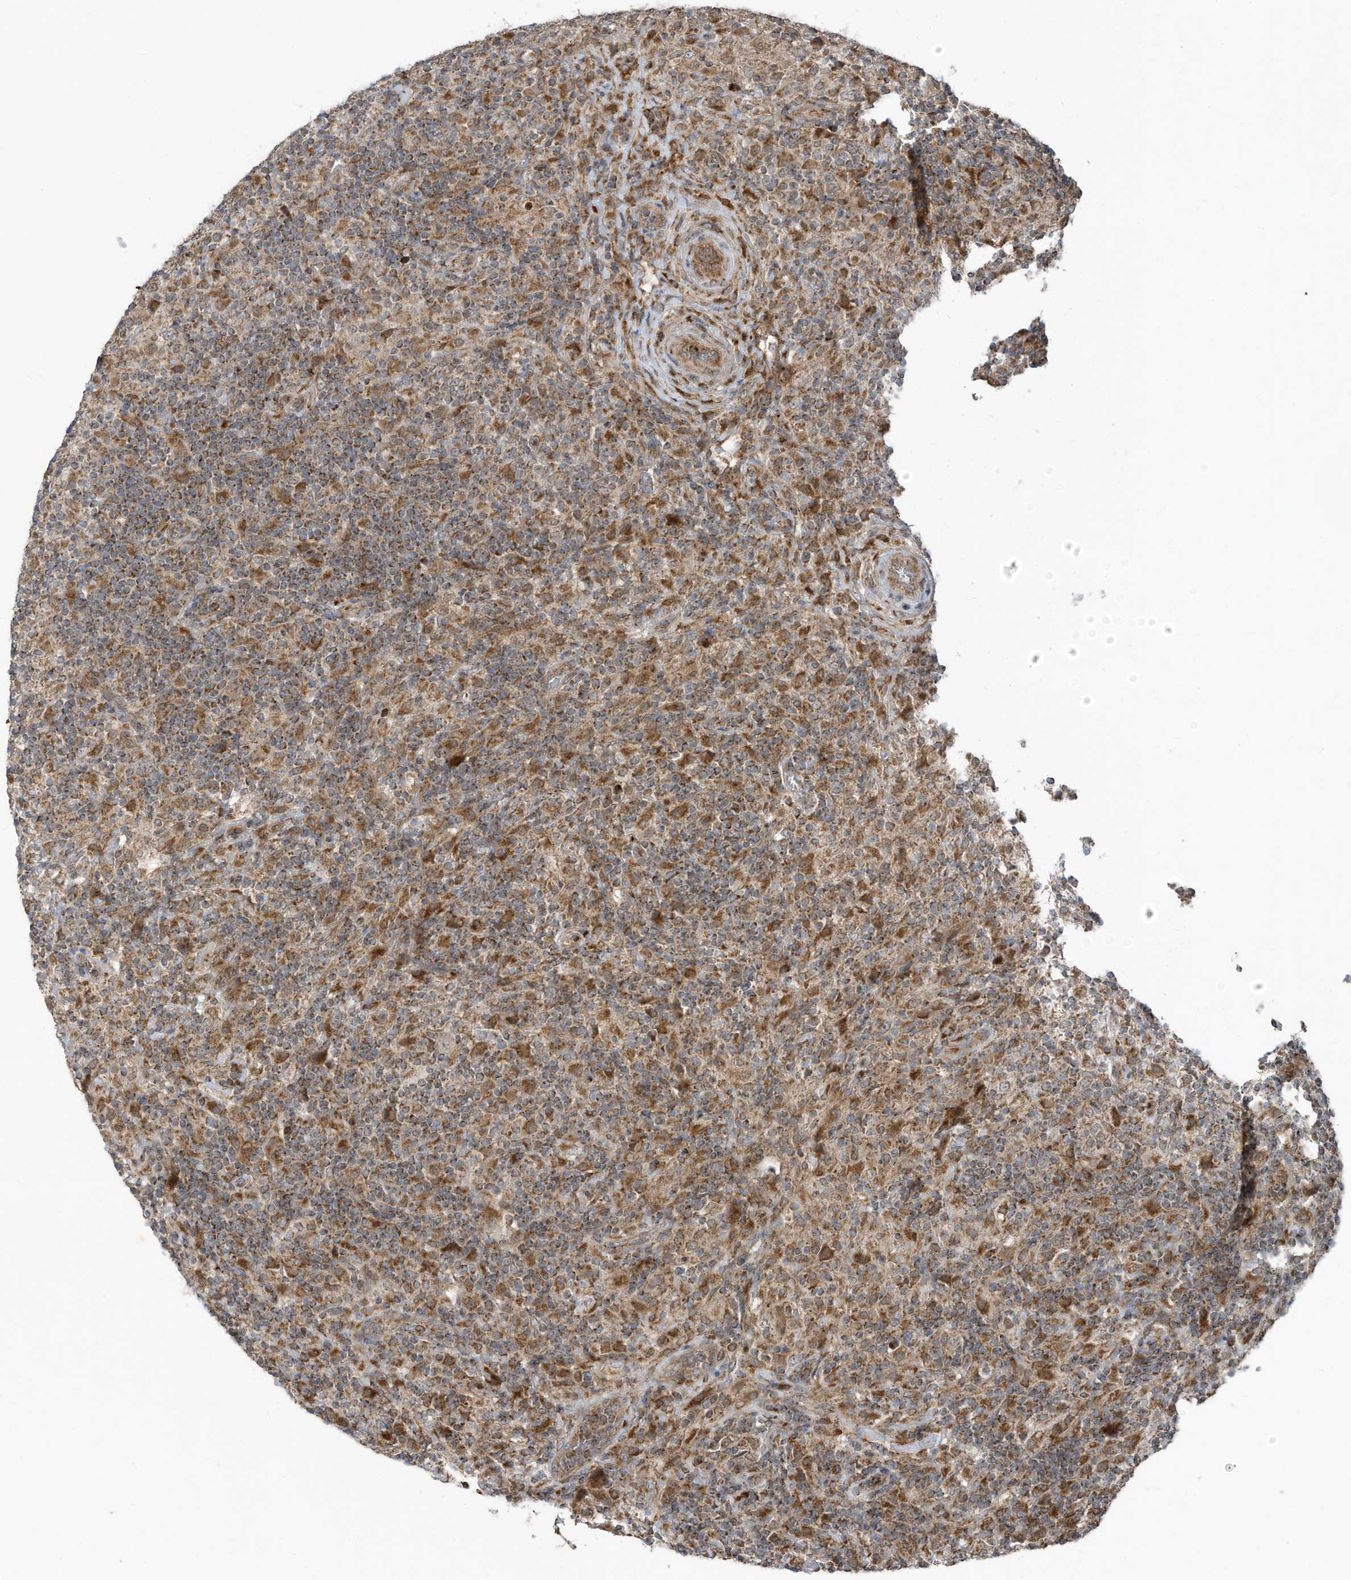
{"staining": {"intensity": "weak", "quantity": ">75%", "location": "cytoplasmic/membranous"}, "tissue": "lymphoma", "cell_type": "Tumor cells", "image_type": "cancer", "snomed": [{"axis": "morphology", "description": "Hodgkin's disease, NOS"}, {"axis": "topography", "description": "Lymph node"}], "caption": "The histopathology image exhibits staining of Hodgkin's disease, revealing weak cytoplasmic/membranous protein positivity (brown color) within tumor cells. The staining was performed using DAB (3,3'-diaminobenzidine), with brown indicating positive protein expression. Nuclei are stained blue with hematoxylin.", "gene": "C2orf74", "patient": {"sex": "male", "age": 70}}